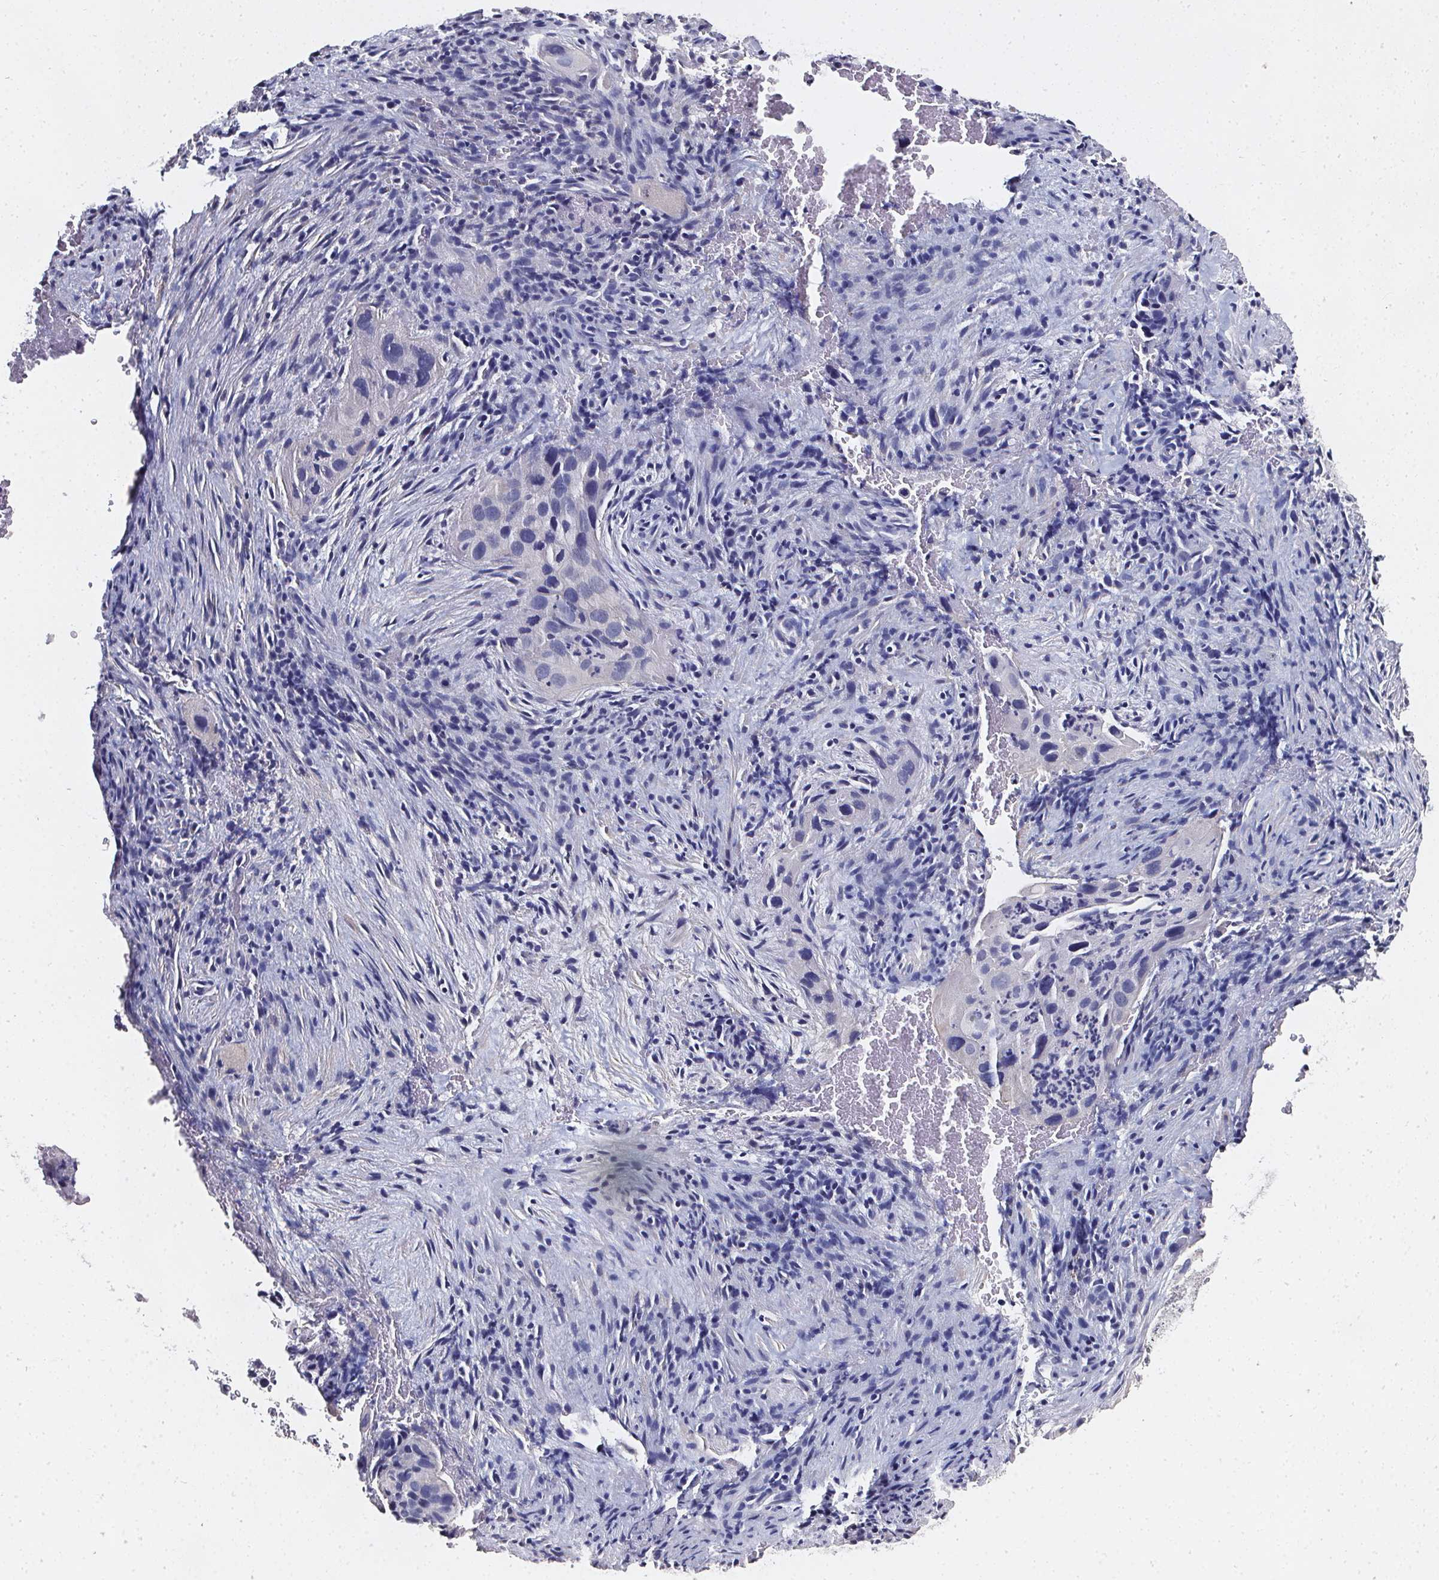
{"staining": {"intensity": "negative", "quantity": "none", "location": "none"}, "tissue": "cervical cancer", "cell_type": "Tumor cells", "image_type": "cancer", "snomed": [{"axis": "morphology", "description": "Squamous cell carcinoma, NOS"}, {"axis": "topography", "description": "Cervix"}], "caption": "High power microscopy photomicrograph of an immunohistochemistry (IHC) image of cervical cancer (squamous cell carcinoma), revealing no significant positivity in tumor cells.", "gene": "ELAVL2", "patient": {"sex": "female", "age": 38}}